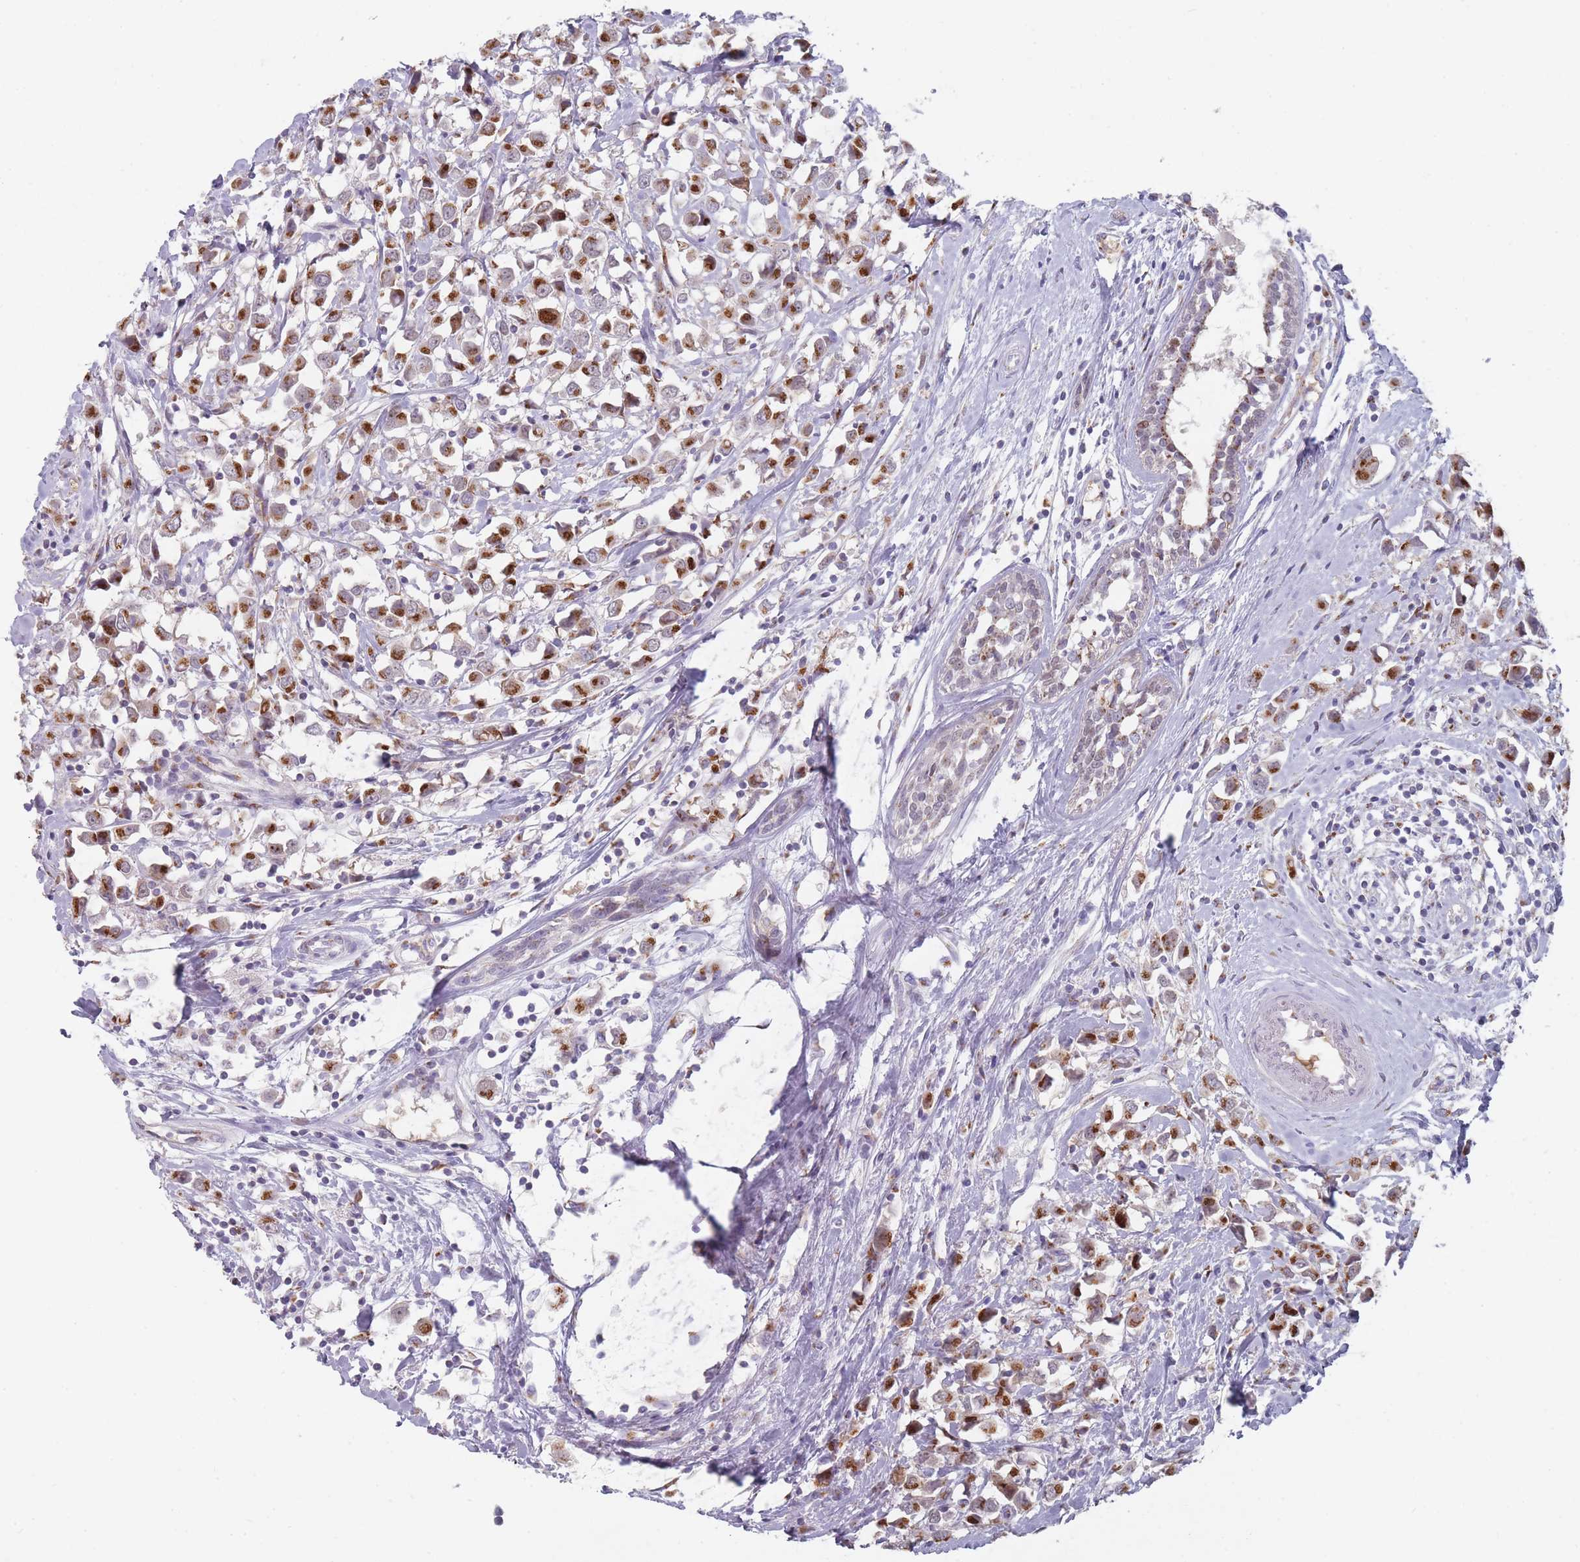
{"staining": {"intensity": "strong", "quantity": ">75%", "location": "cytoplasmic/membranous,nuclear"}, "tissue": "breast cancer", "cell_type": "Tumor cells", "image_type": "cancer", "snomed": [{"axis": "morphology", "description": "Duct carcinoma"}, {"axis": "topography", "description": "Breast"}], "caption": "Immunohistochemical staining of human invasive ductal carcinoma (breast) demonstrates strong cytoplasmic/membranous and nuclear protein expression in approximately >75% of tumor cells.", "gene": "MAN1B1", "patient": {"sex": "female", "age": 61}}